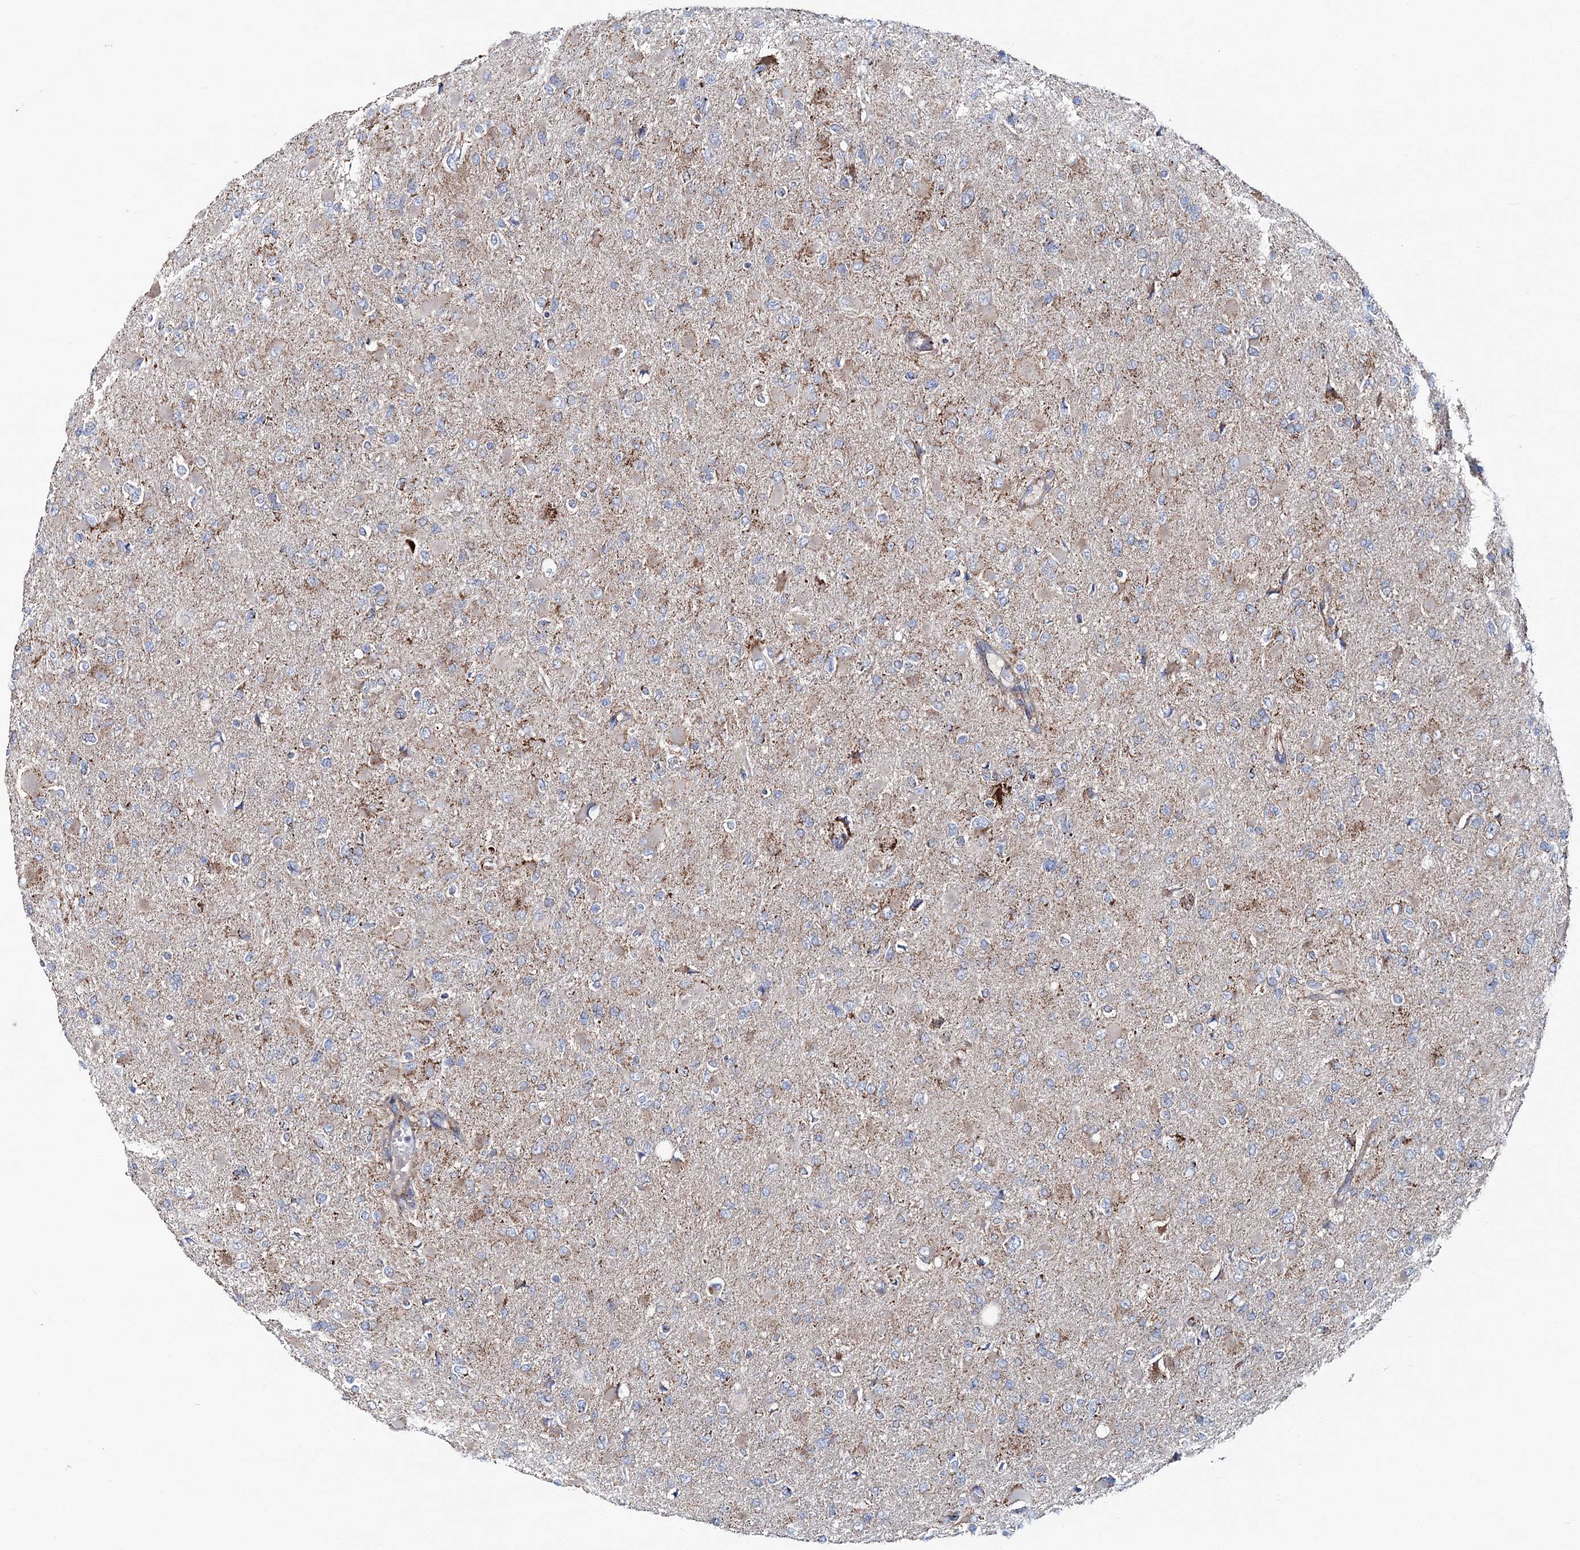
{"staining": {"intensity": "weak", "quantity": "25%-75%", "location": "cytoplasmic/membranous"}, "tissue": "glioma", "cell_type": "Tumor cells", "image_type": "cancer", "snomed": [{"axis": "morphology", "description": "Glioma, malignant, High grade"}, {"axis": "topography", "description": "Cerebral cortex"}], "caption": "Tumor cells display weak cytoplasmic/membranous expression in approximately 25%-75% of cells in malignant glioma (high-grade).", "gene": "ARHGAP6", "patient": {"sex": "female", "age": 36}}